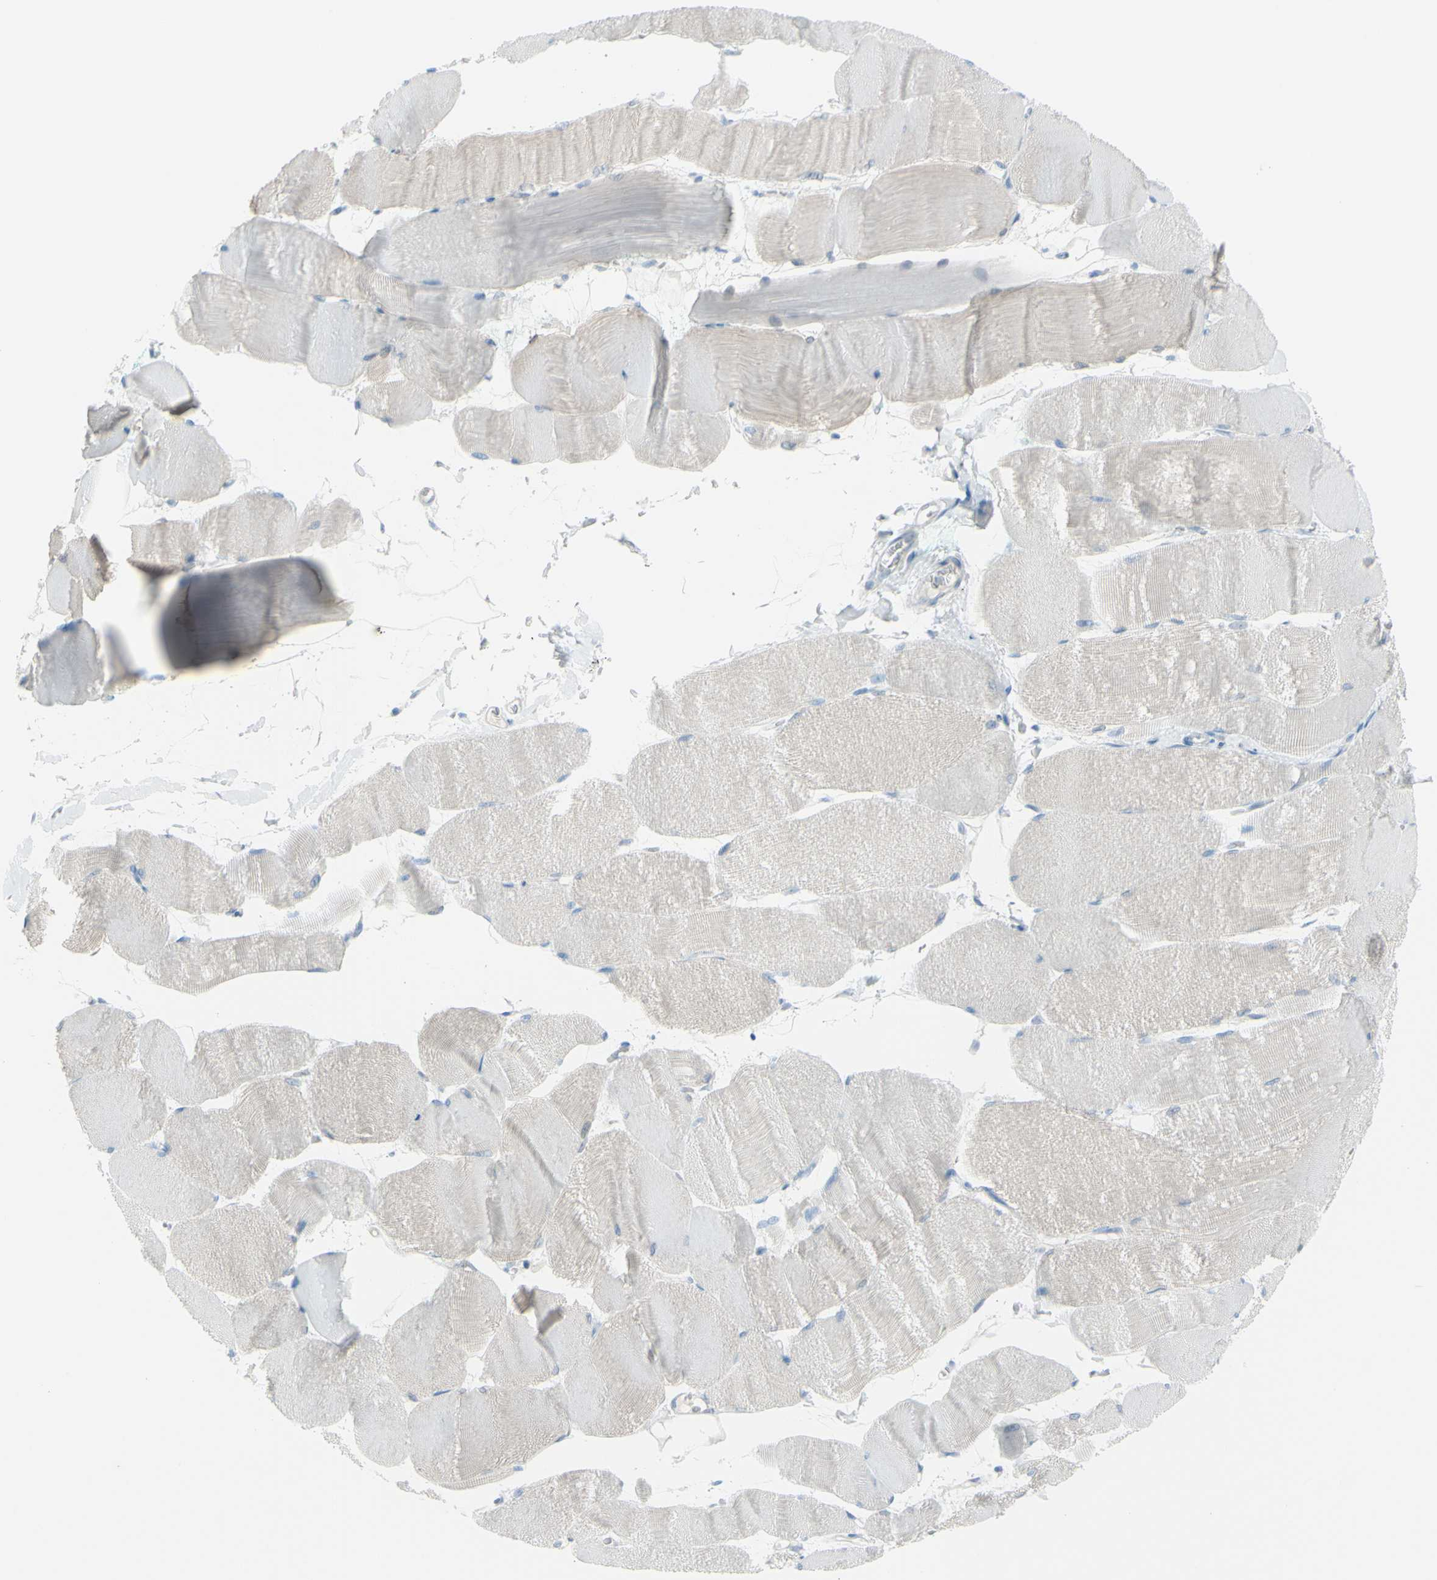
{"staining": {"intensity": "negative", "quantity": "none", "location": "none"}, "tissue": "skeletal muscle", "cell_type": "Myocytes", "image_type": "normal", "snomed": [{"axis": "morphology", "description": "Normal tissue, NOS"}, {"axis": "morphology", "description": "Squamous cell carcinoma, NOS"}, {"axis": "topography", "description": "Skeletal muscle"}], "caption": "This is a histopathology image of IHC staining of benign skeletal muscle, which shows no expression in myocytes. (DAB (3,3'-diaminobenzidine) immunohistochemistry with hematoxylin counter stain).", "gene": "TFPI2", "patient": {"sex": "male", "age": 51}}